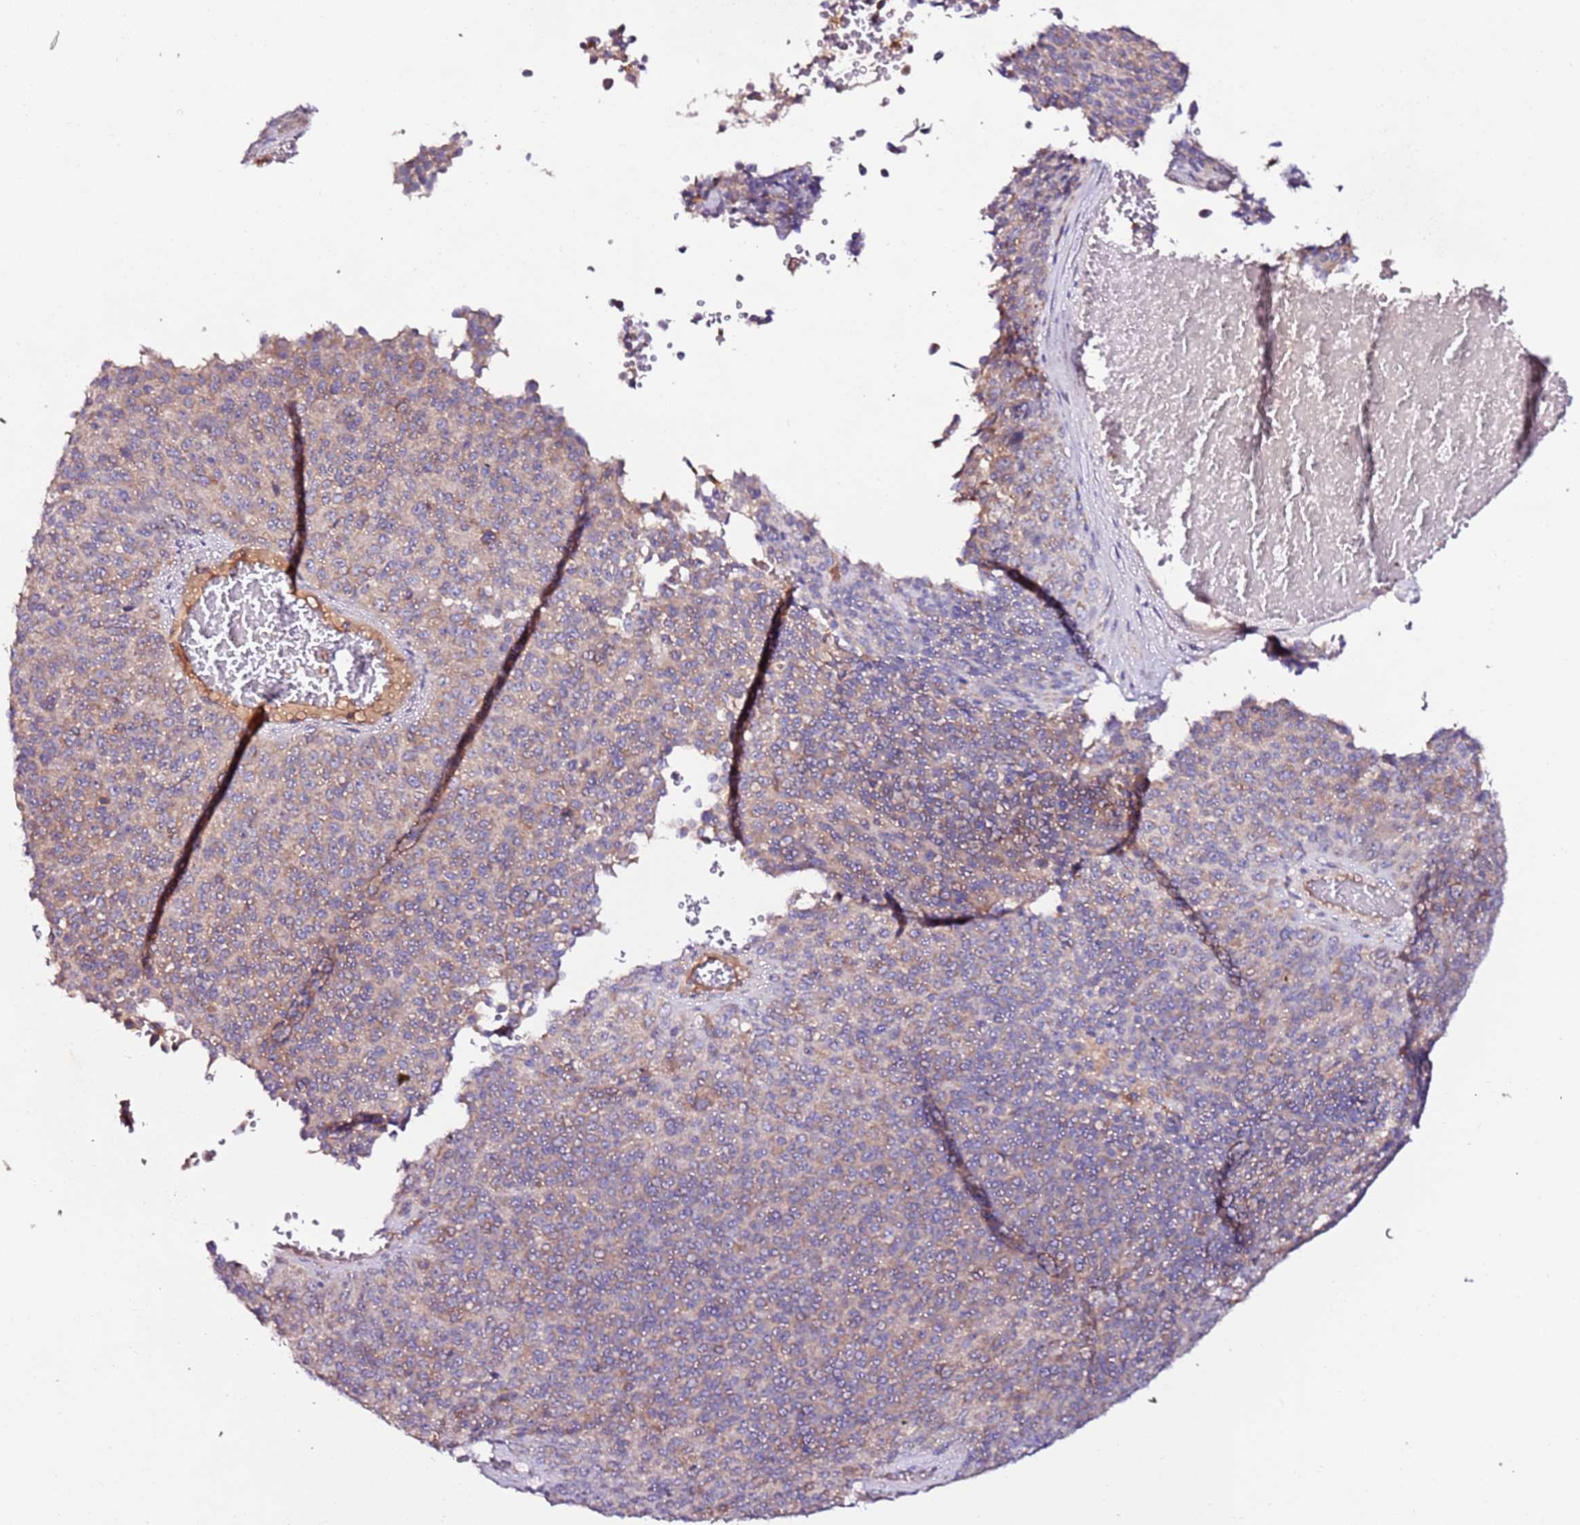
{"staining": {"intensity": "weak", "quantity": "25%-75%", "location": "cytoplasmic/membranous"}, "tissue": "melanoma", "cell_type": "Tumor cells", "image_type": "cancer", "snomed": [{"axis": "morphology", "description": "Malignant melanoma, Metastatic site"}, {"axis": "topography", "description": "Brain"}], "caption": "Immunohistochemistry (IHC) micrograph of neoplastic tissue: human malignant melanoma (metastatic site) stained using immunohistochemistry demonstrates low levels of weak protein expression localized specifically in the cytoplasmic/membranous of tumor cells, appearing as a cytoplasmic/membranous brown color.", "gene": "FLVCR1", "patient": {"sex": "female", "age": 56}}